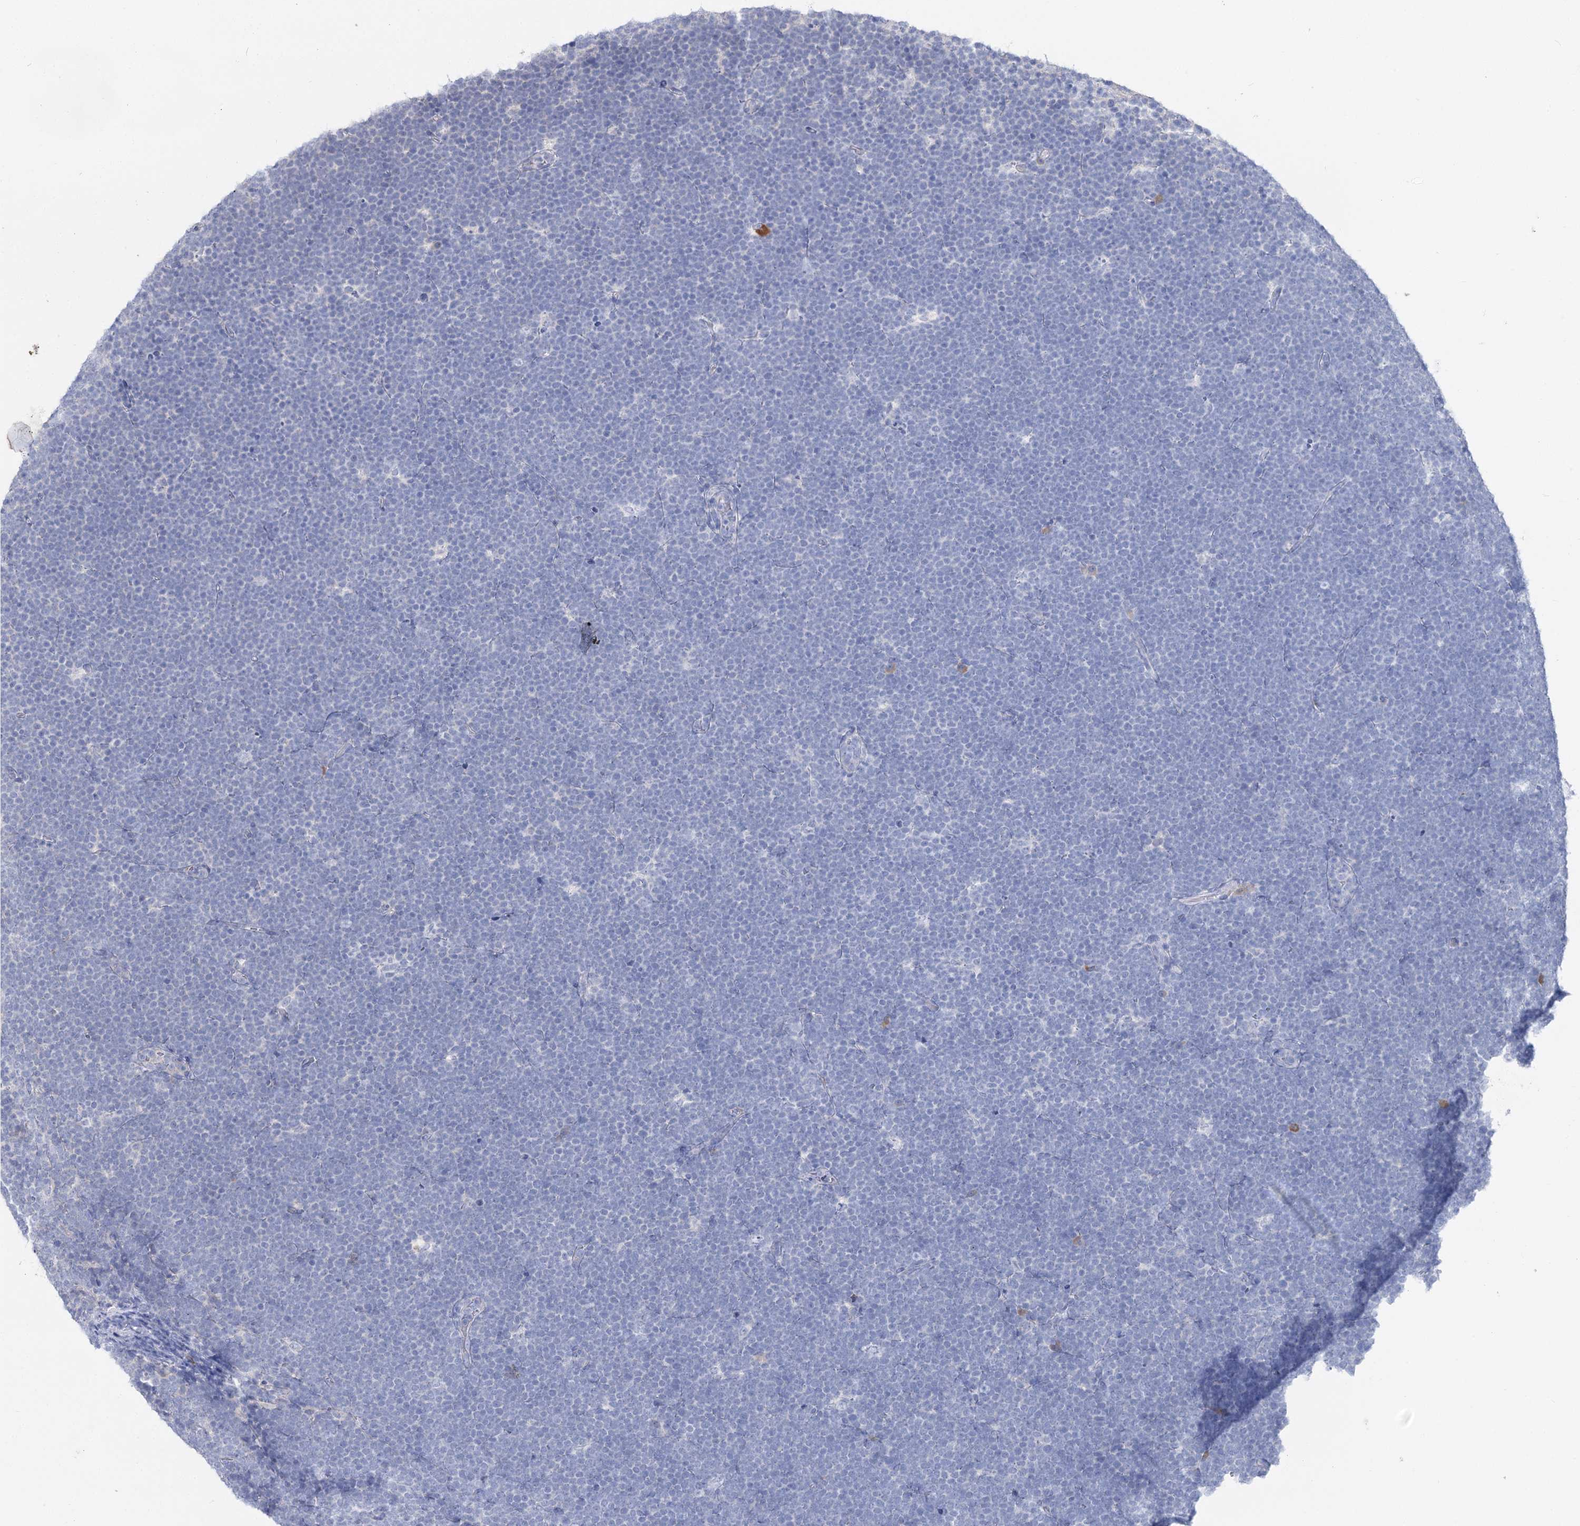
{"staining": {"intensity": "negative", "quantity": "none", "location": "none"}, "tissue": "lymphoma", "cell_type": "Tumor cells", "image_type": "cancer", "snomed": [{"axis": "morphology", "description": "Malignant lymphoma, non-Hodgkin's type, High grade"}, {"axis": "topography", "description": "Lymph node"}], "caption": "Immunohistochemistry (IHC) of malignant lymphoma, non-Hodgkin's type (high-grade) displays no staining in tumor cells.", "gene": "IL1RAP", "patient": {"sex": "male", "age": 13}}